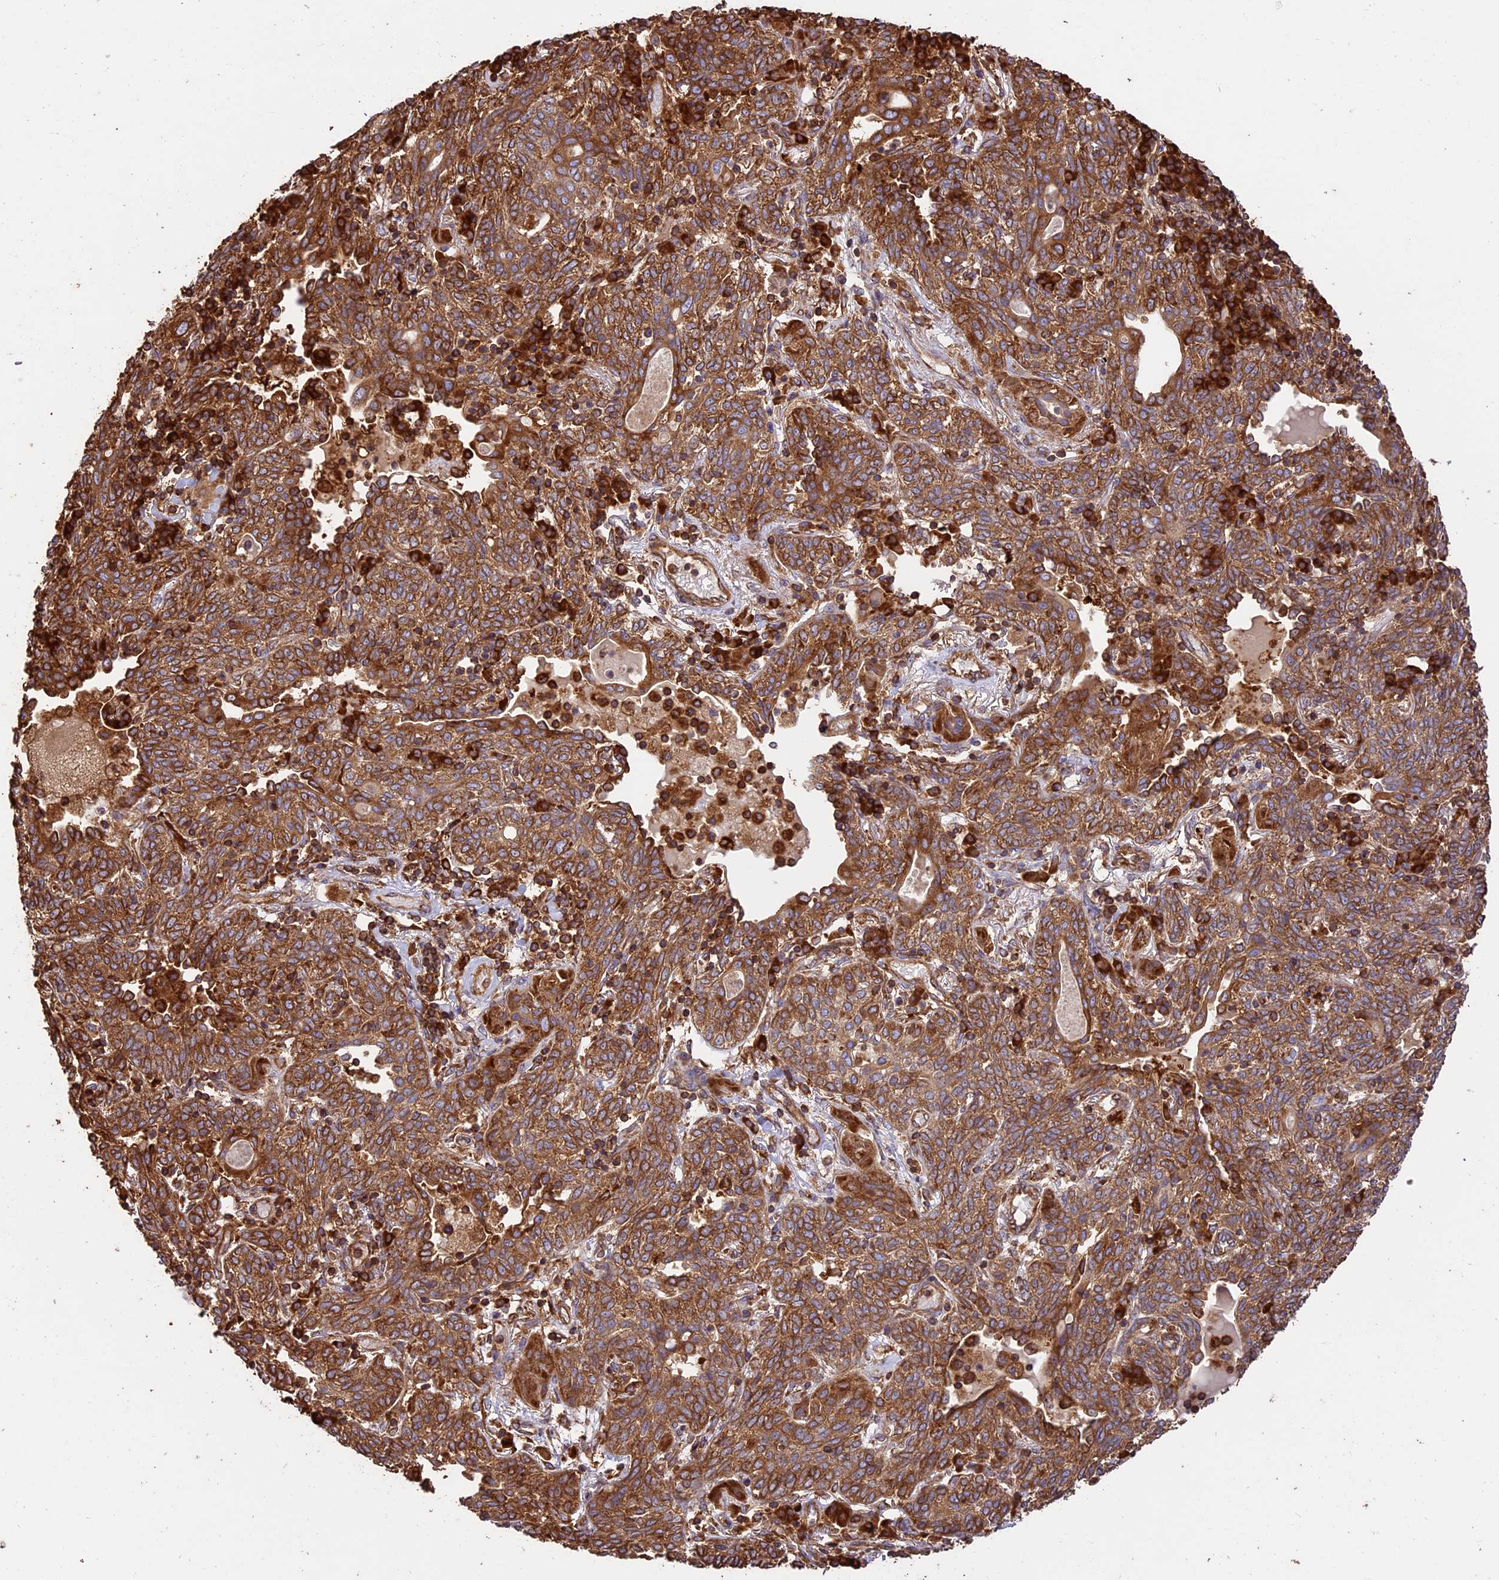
{"staining": {"intensity": "strong", "quantity": ">75%", "location": "cytoplasmic/membranous"}, "tissue": "lung cancer", "cell_type": "Tumor cells", "image_type": "cancer", "snomed": [{"axis": "morphology", "description": "Squamous cell carcinoma, NOS"}, {"axis": "topography", "description": "Lung"}], "caption": "High-power microscopy captured an immunohistochemistry photomicrograph of lung cancer (squamous cell carcinoma), revealing strong cytoplasmic/membranous expression in about >75% of tumor cells.", "gene": "KARS1", "patient": {"sex": "female", "age": 70}}